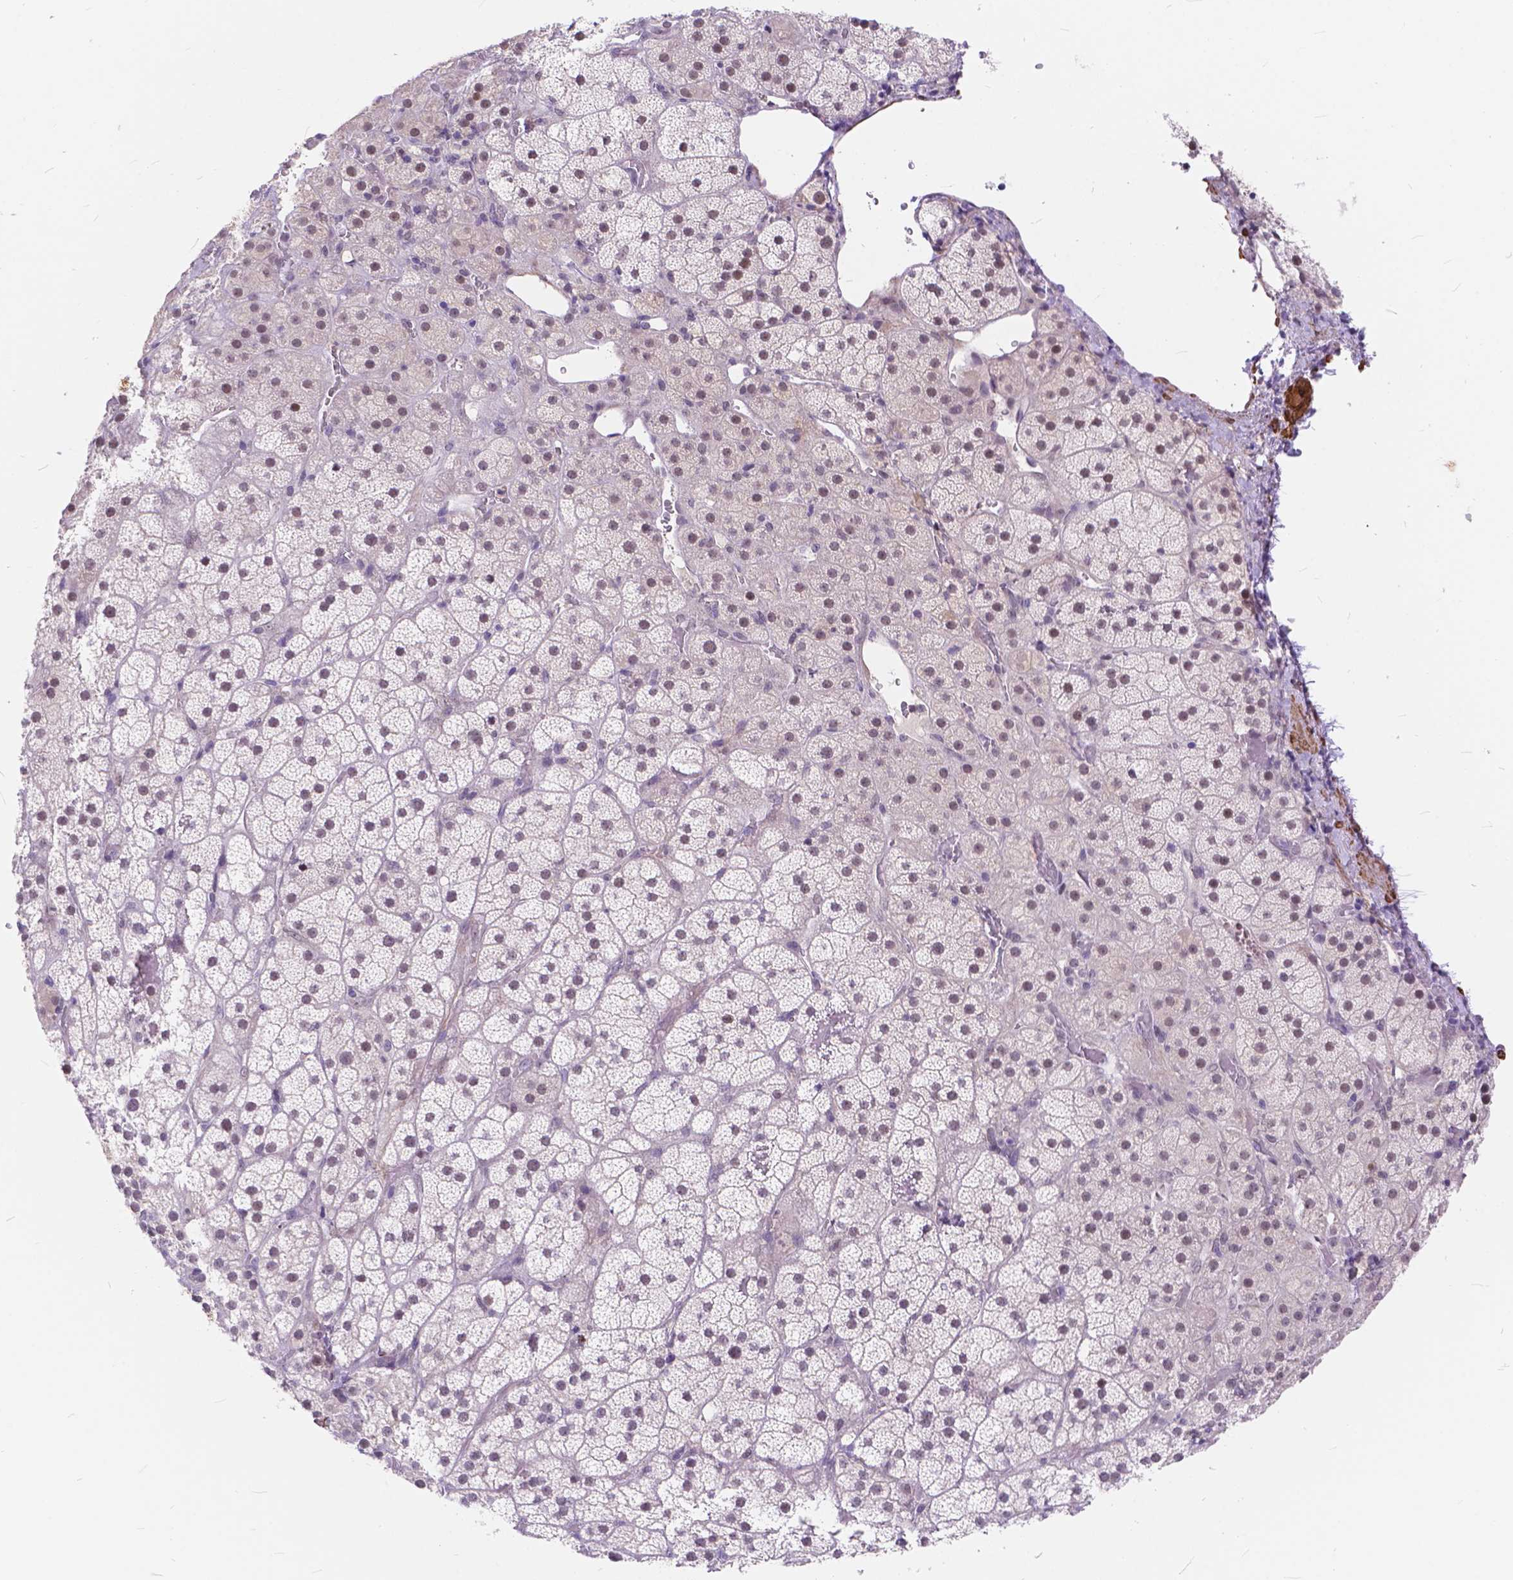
{"staining": {"intensity": "negative", "quantity": "none", "location": "none"}, "tissue": "adrenal gland", "cell_type": "Glandular cells", "image_type": "normal", "snomed": [{"axis": "morphology", "description": "Normal tissue, NOS"}, {"axis": "topography", "description": "Adrenal gland"}], "caption": "High magnification brightfield microscopy of benign adrenal gland stained with DAB (3,3'-diaminobenzidine) (brown) and counterstained with hematoxylin (blue): glandular cells show no significant expression. Brightfield microscopy of immunohistochemistry stained with DAB (3,3'-diaminobenzidine) (brown) and hematoxylin (blue), captured at high magnification.", "gene": "MAN2C1", "patient": {"sex": "male", "age": 57}}